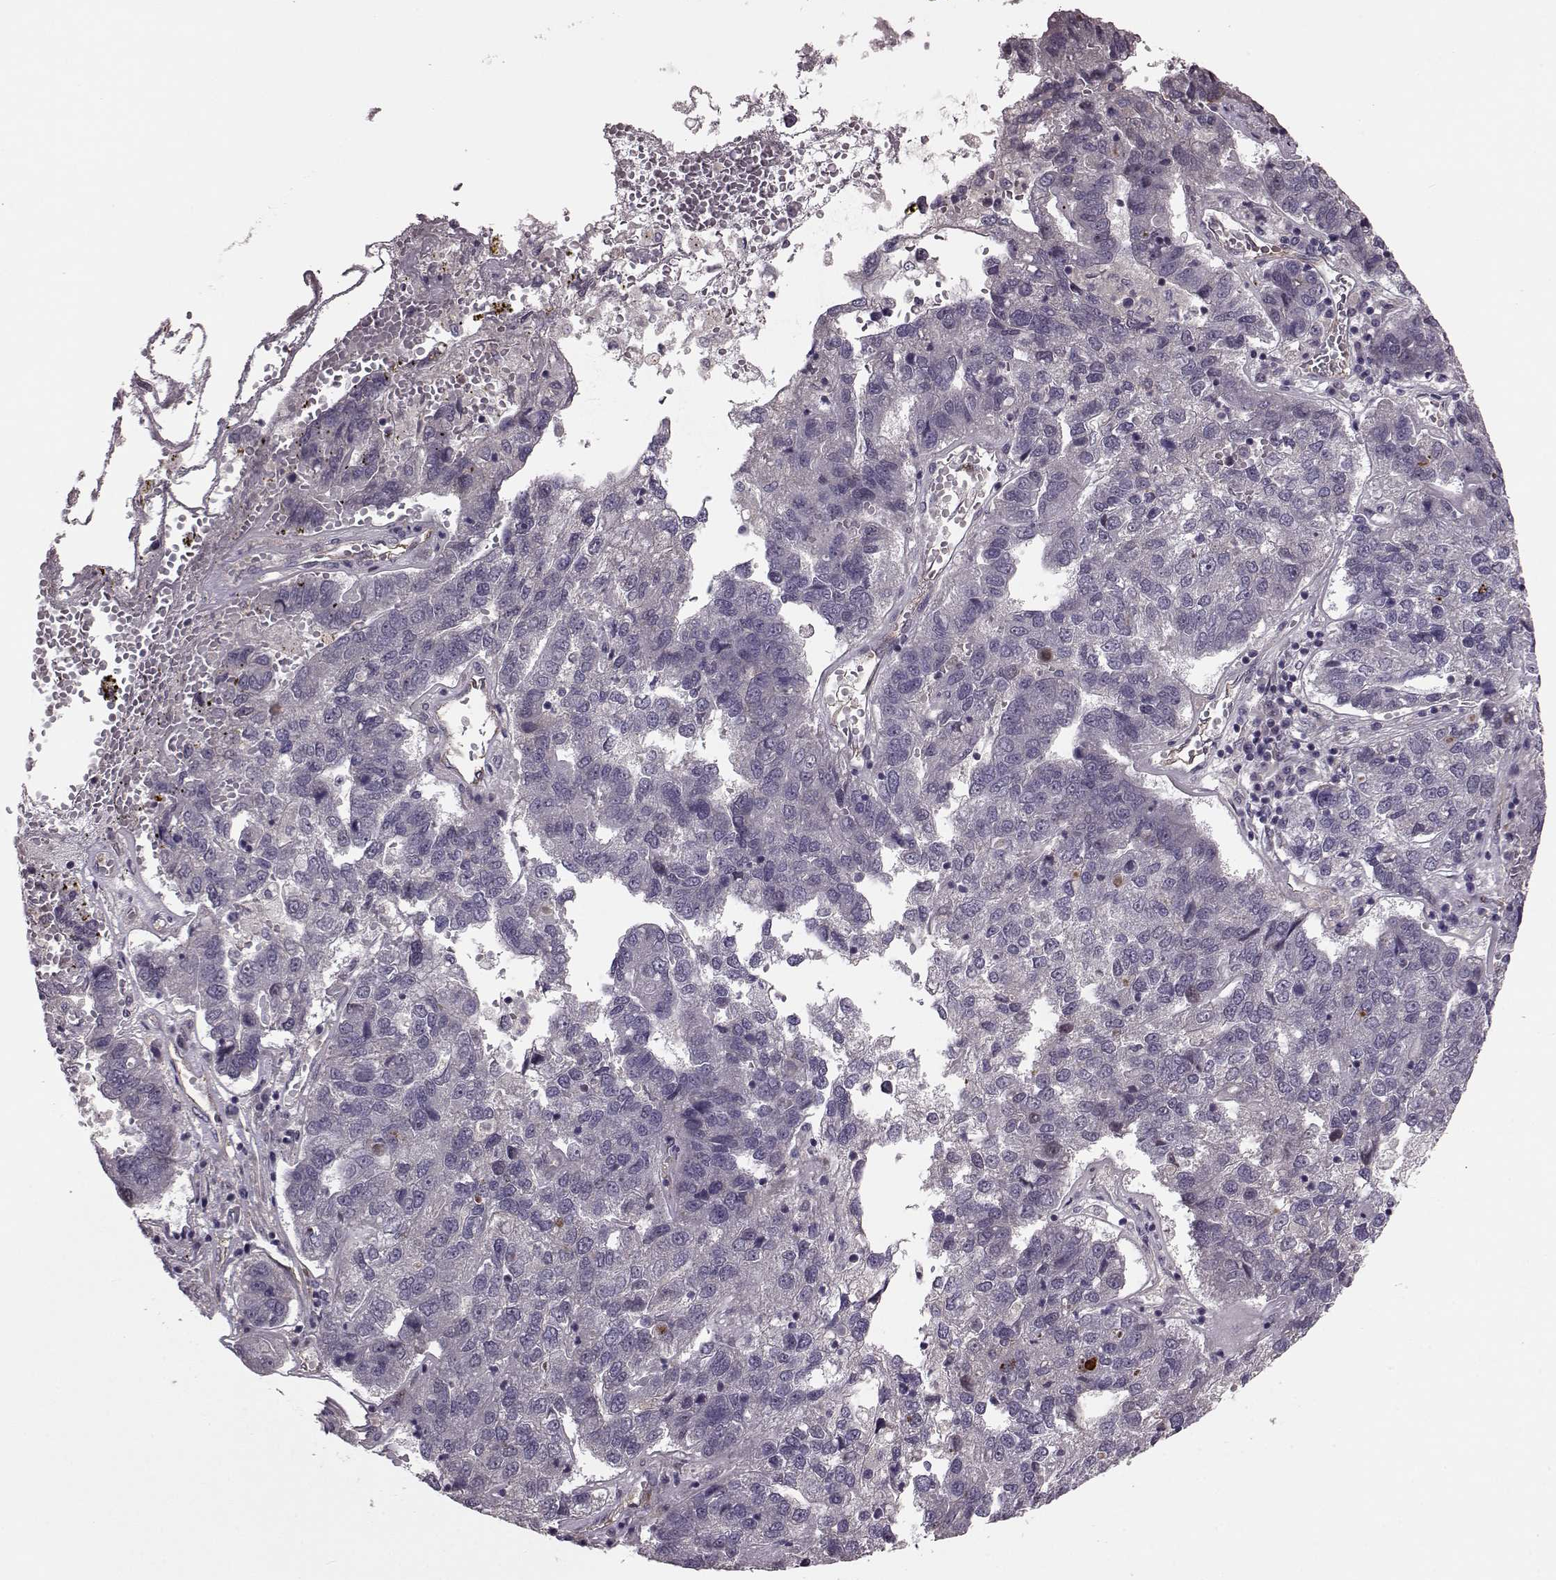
{"staining": {"intensity": "negative", "quantity": "none", "location": "none"}, "tissue": "pancreatic cancer", "cell_type": "Tumor cells", "image_type": "cancer", "snomed": [{"axis": "morphology", "description": "Adenocarcinoma, NOS"}, {"axis": "topography", "description": "Pancreas"}], "caption": "An image of adenocarcinoma (pancreatic) stained for a protein reveals no brown staining in tumor cells.", "gene": "SYNPO", "patient": {"sex": "female", "age": 61}}